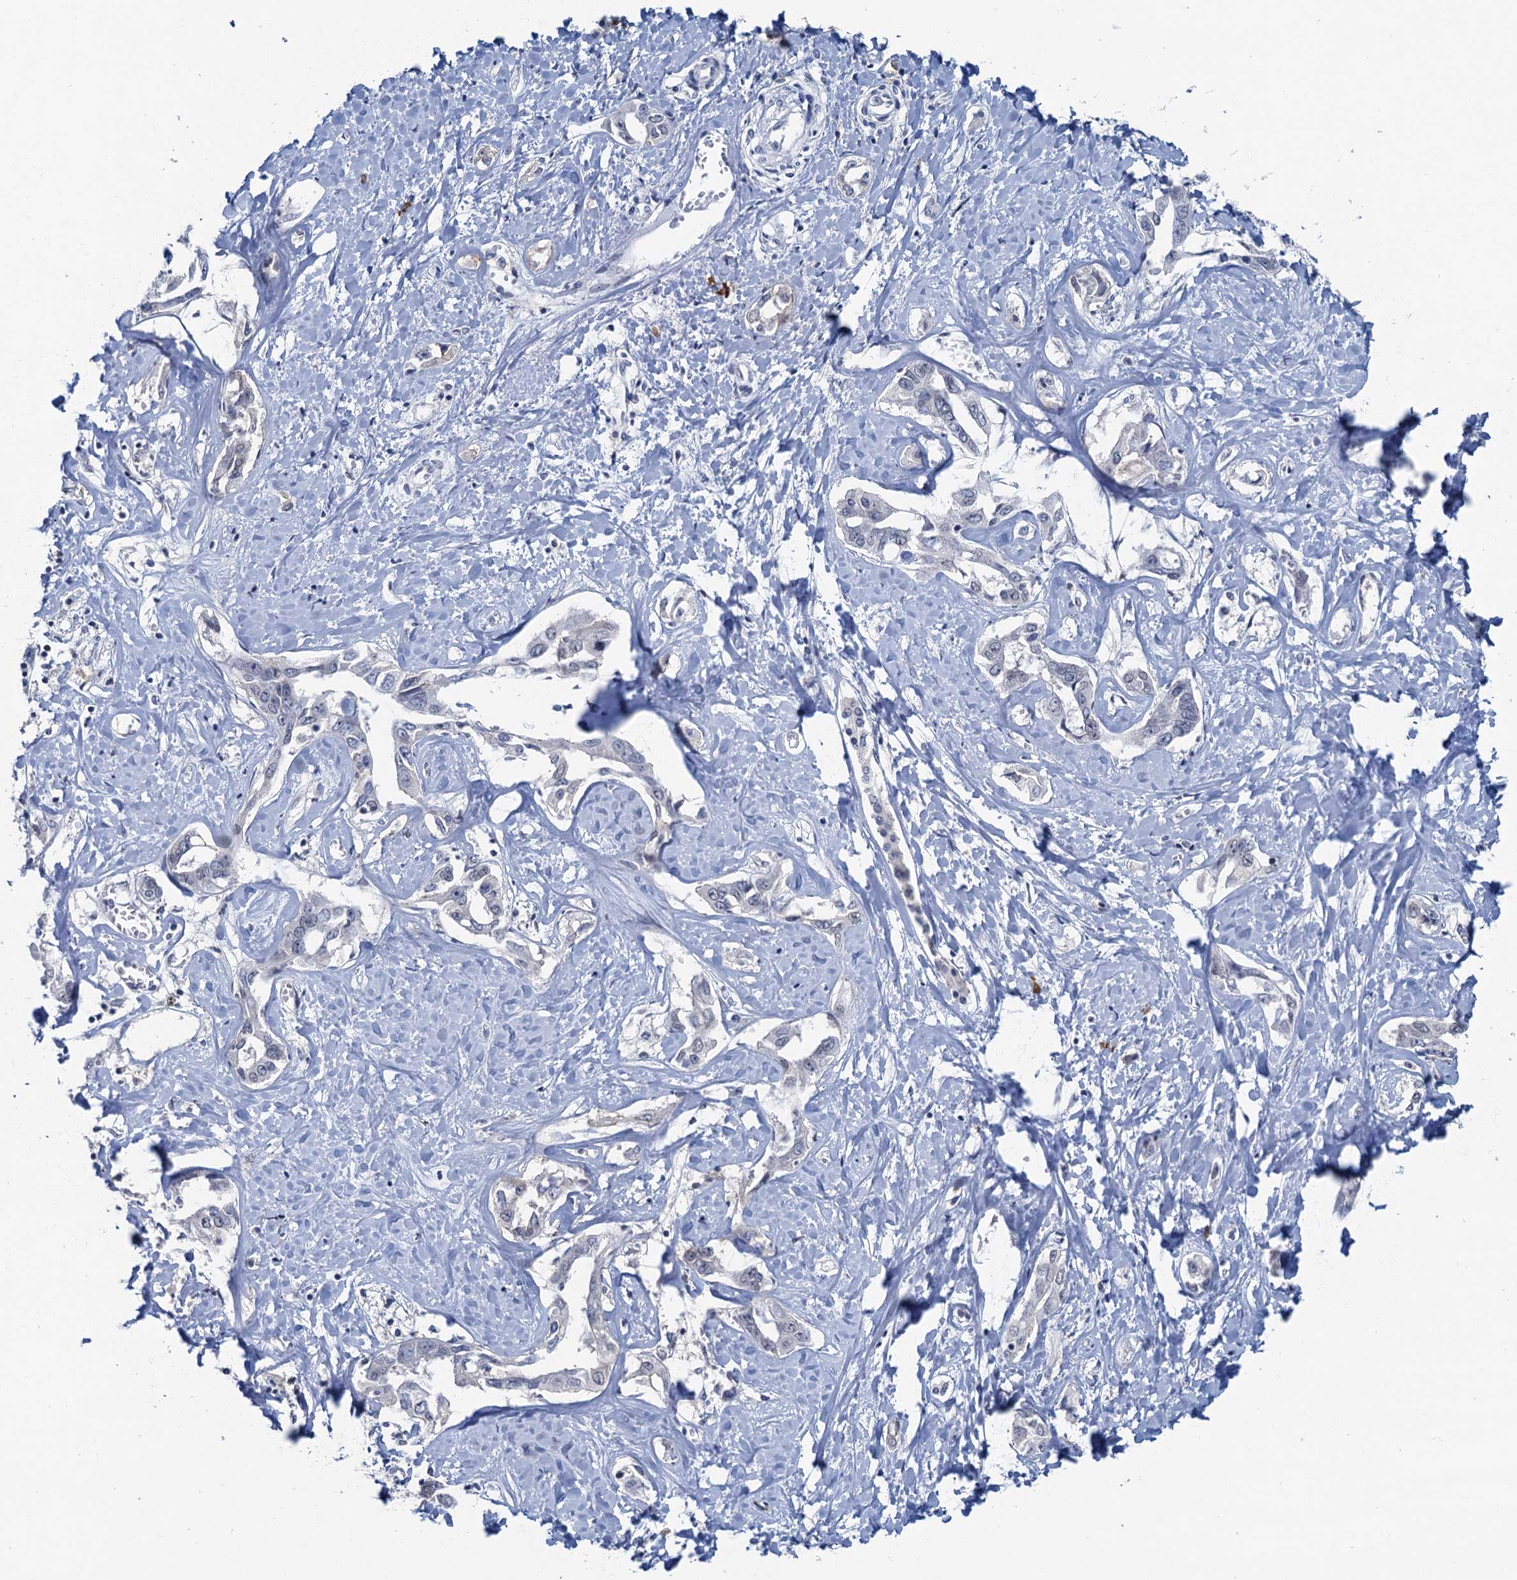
{"staining": {"intensity": "negative", "quantity": "none", "location": "none"}, "tissue": "liver cancer", "cell_type": "Tumor cells", "image_type": "cancer", "snomed": [{"axis": "morphology", "description": "Cholangiocarcinoma"}, {"axis": "topography", "description": "Liver"}], "caption": "An IHC image of liver cancer is shown. There is no staining in tumor cells of liver cancer. (Stains: DAB immunohistochemistry with hematoxylin counter stain, Microscopy: brightfield microscopy at high magnification).", "gene": "HAPSTR1", "patient": {"sex": "male", "age": 59}}